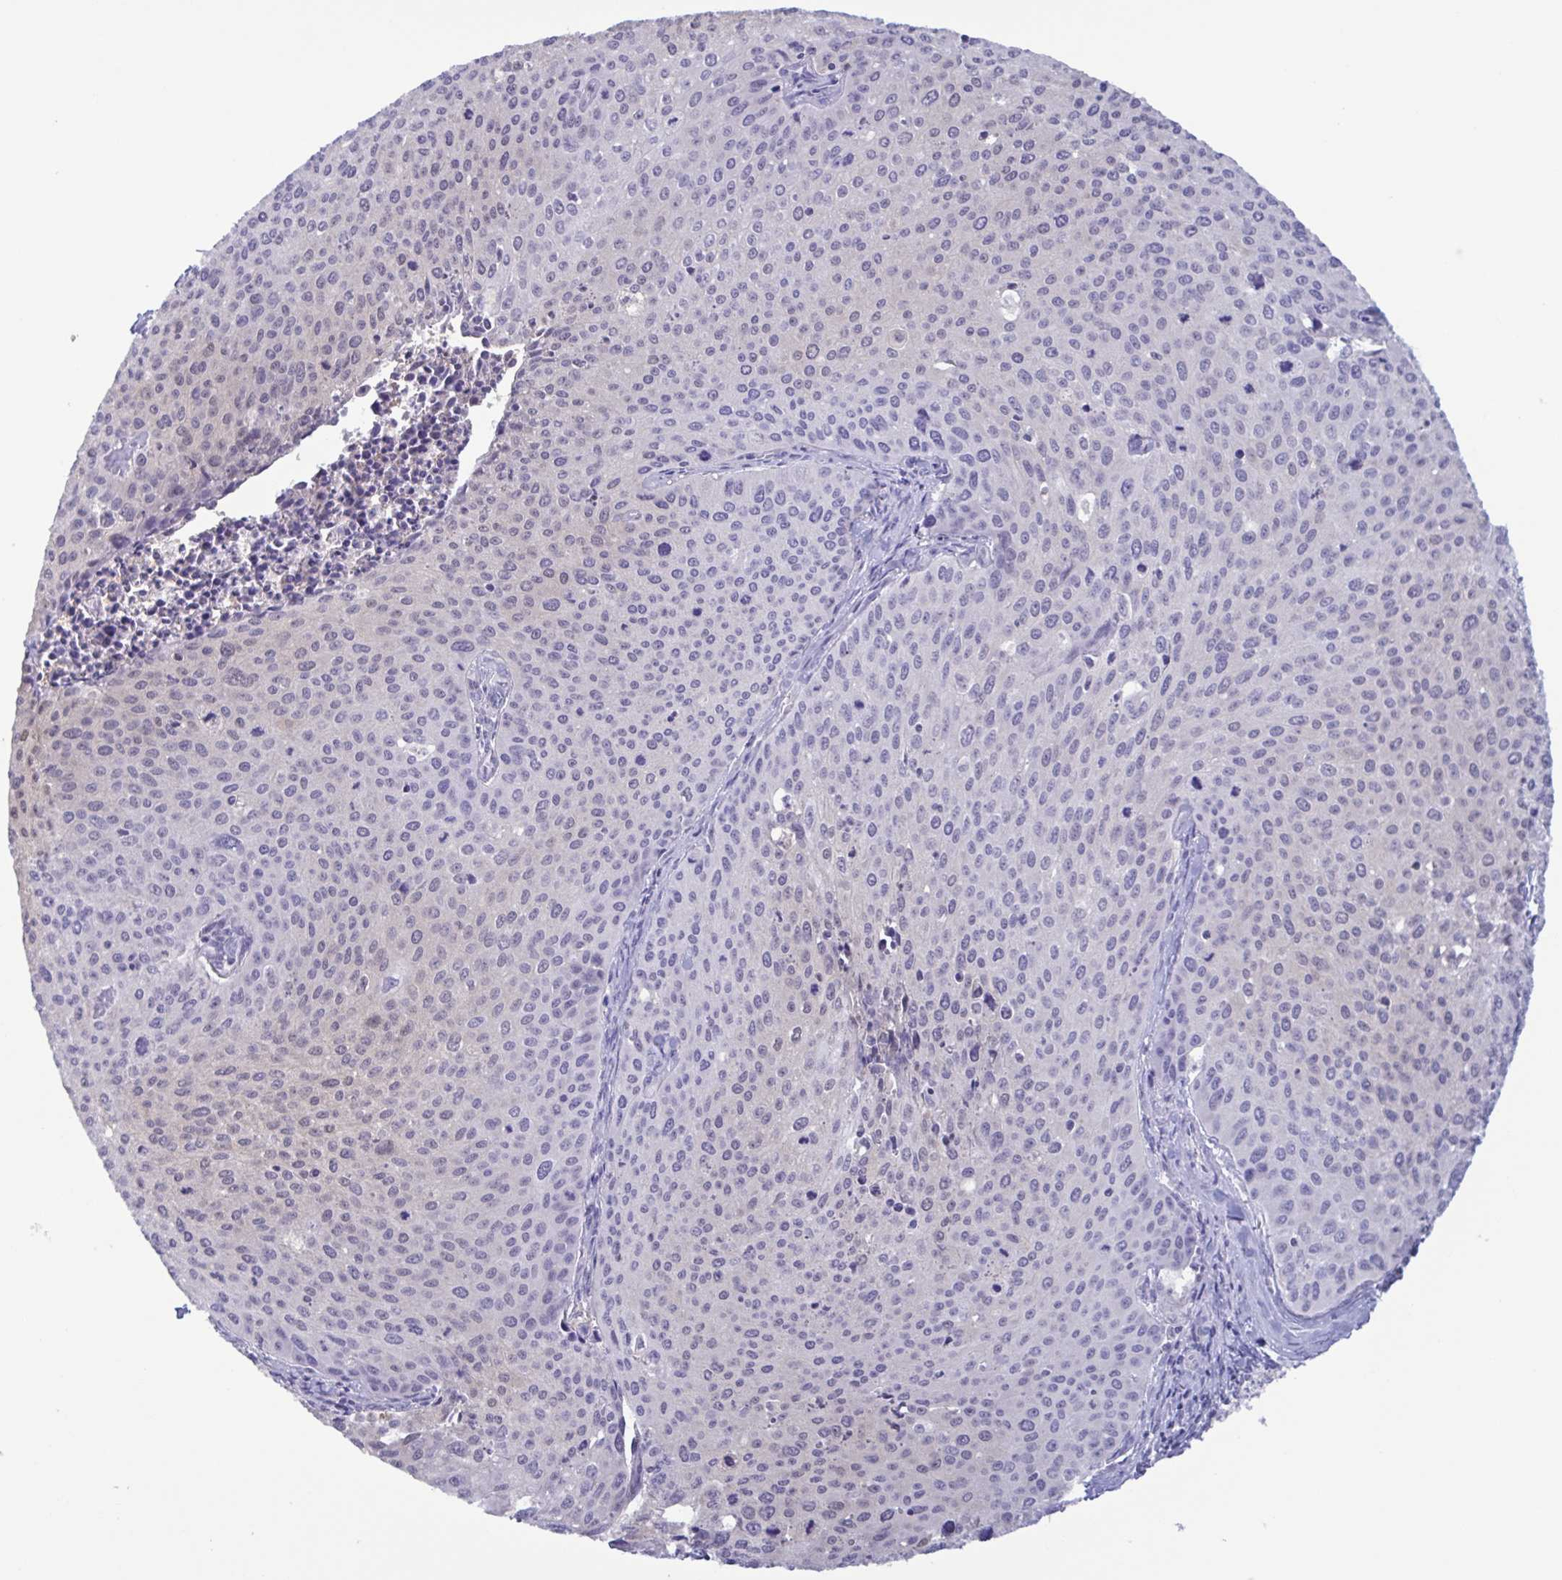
{"staining": {"intensity": "negative", "quantity": "none", "location": "none"}, "tissue": "cervical cancer", "cell_type": "Tumor cells", "image_type": "cancer", "snomed": [{"axis": "morphology", "description": "Squamous cell carcinoma, NOS"}, {"axis": "topography", "description": "Cervix"}], "caption": "Immunohistochemistry (IHC) photomicrograph of human cervical squamous cell carcinoma stained for a protein (brown), which displays no positivity in tumor cells.", "gene": "LDHC", "patient": {"sex": "female", "age": 38}}